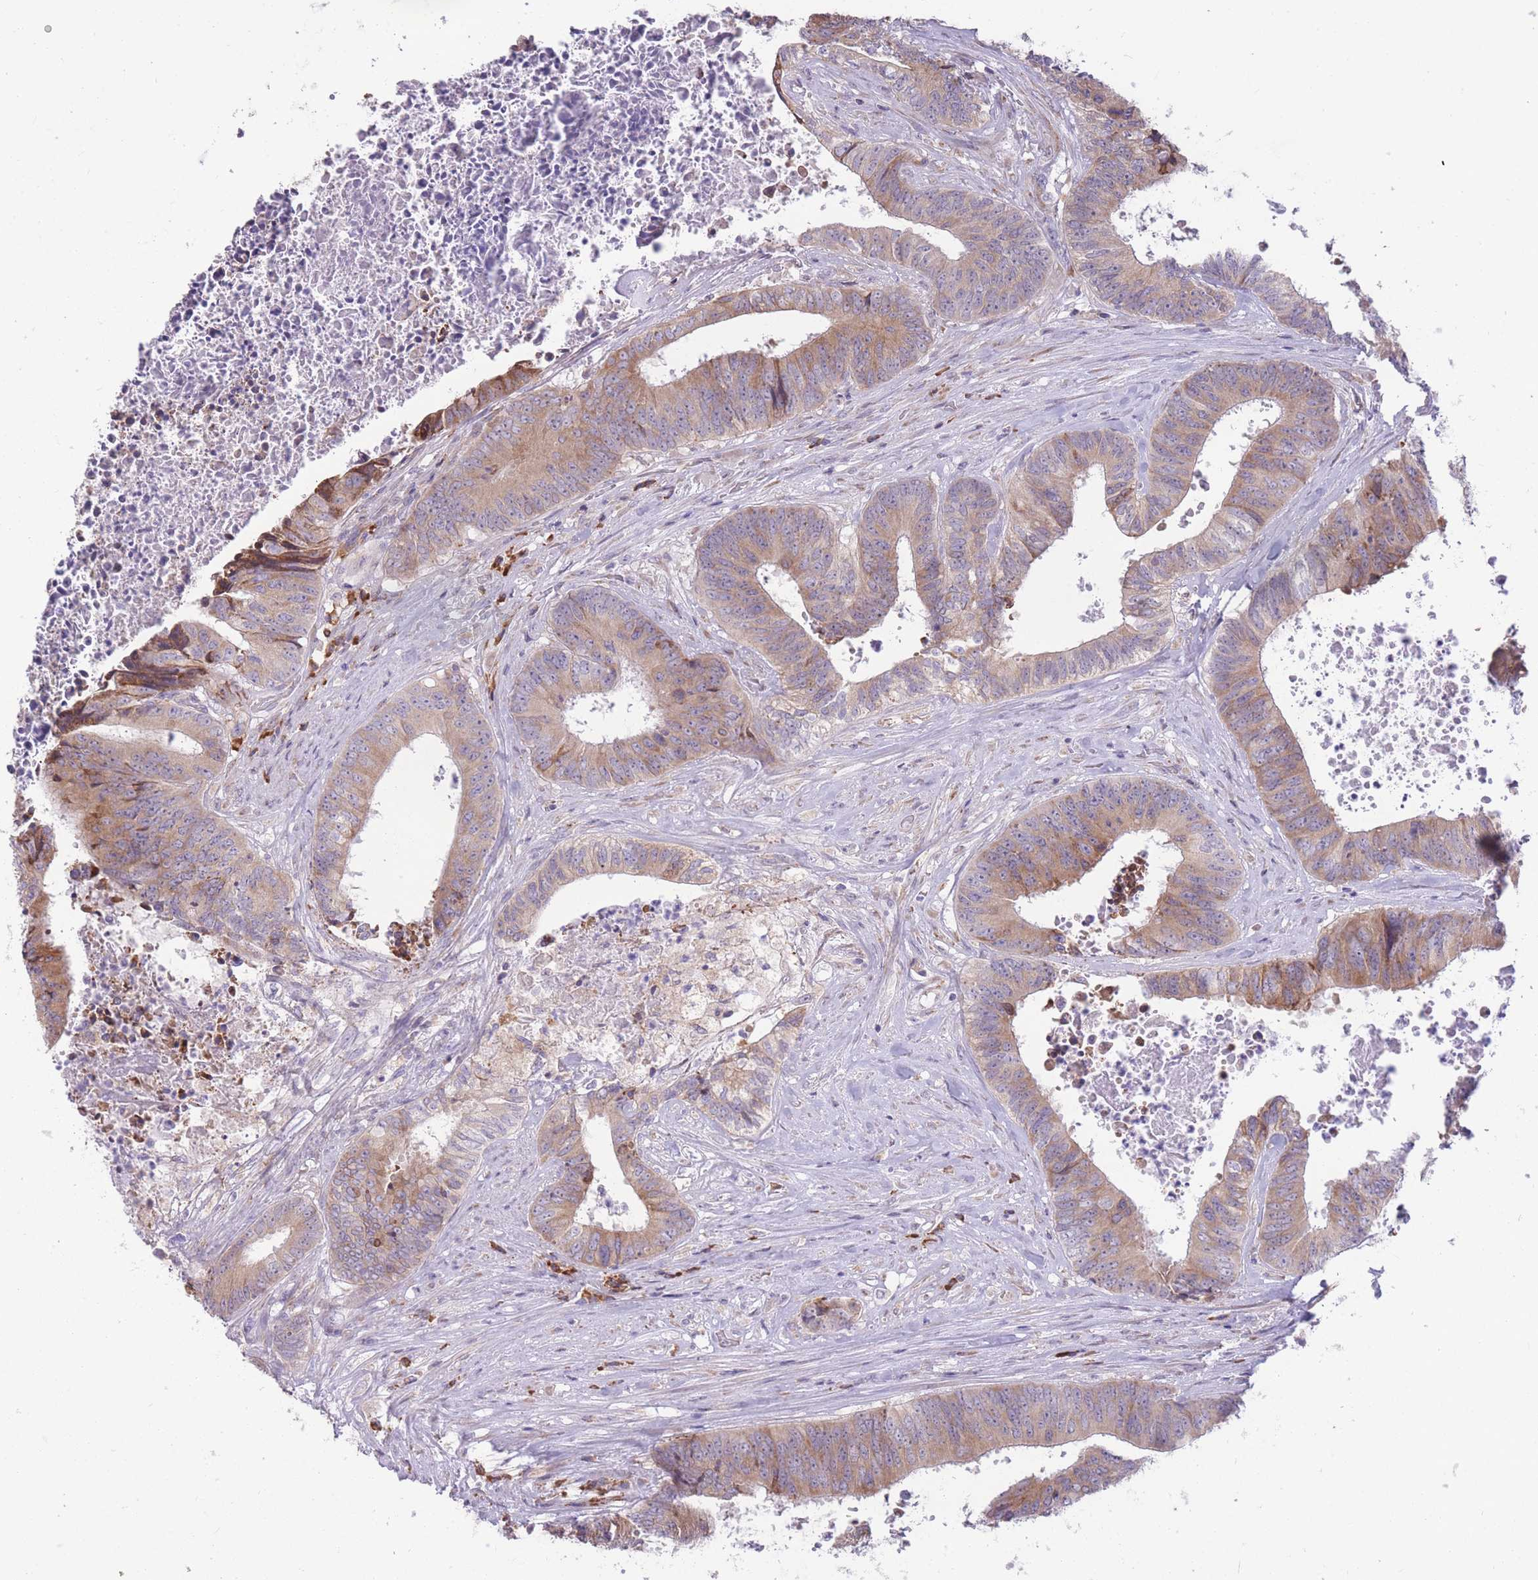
{"staining": {"intensity": "moderate", "quantity": ">75%", "location": "cytoplasmic/membranous"}, "tissue": "colorectal cancer", "cell_type": "Tumor cells", "image_type": "cancer", "snomed": [{"axis": "morphology", "description": "Adenocarcinoma, NOS"}, {"axis": "topography", "description": "Rectum"}], "caption": "DAB immunohistochemical staining of human colorectal cancer exhibits moderate cytoplasmic/membranous protein positivity in approximately >75% of tumor cells. Nuclei are stained in blue.", "gene": "TRAPPC5", "patient": {"sex": "male", "age": 72}}